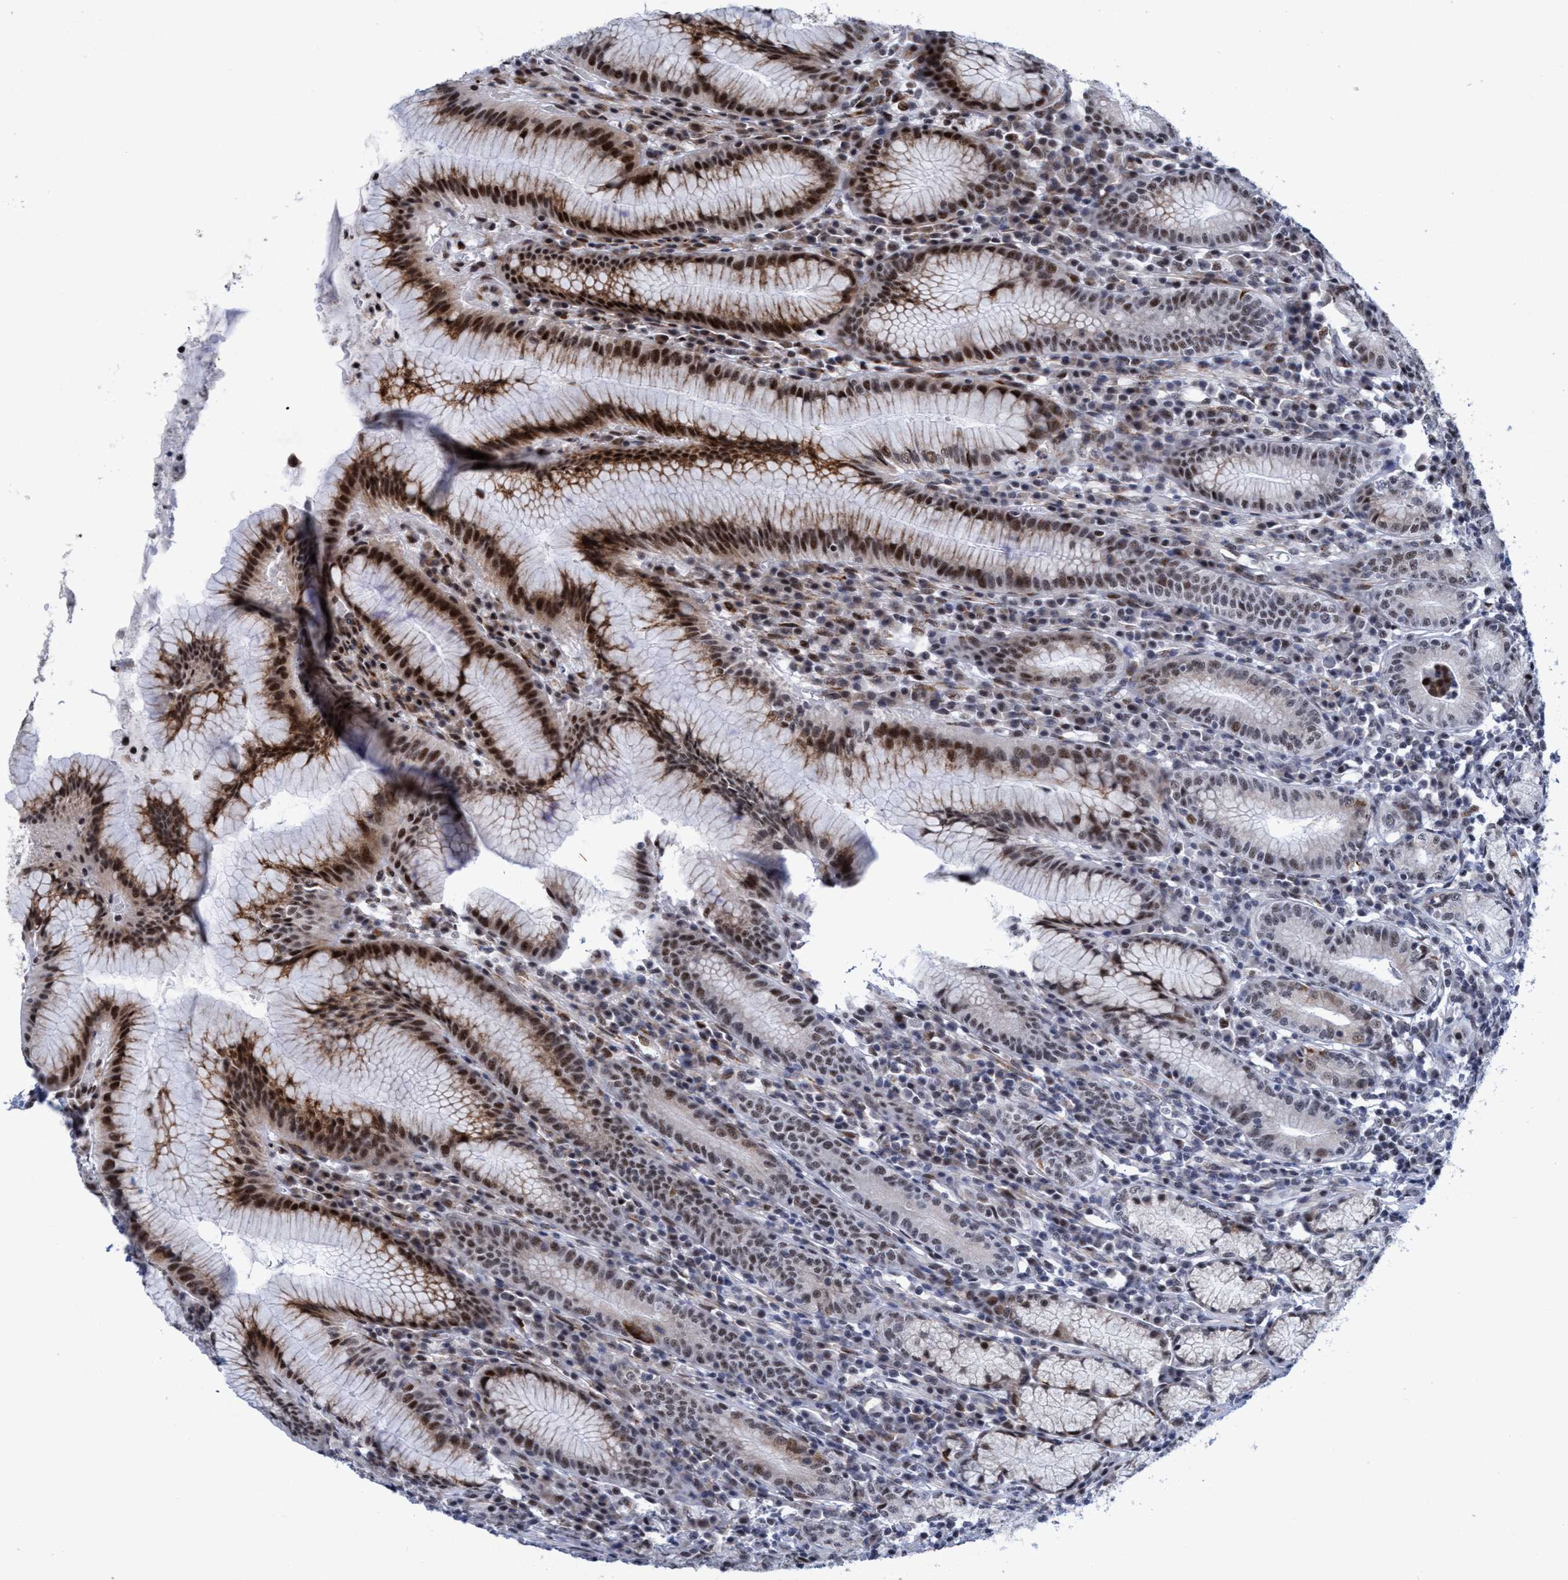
{"staining": {"intensity": "strong", "quantity": ">75%", "location": "cytoplasmic/membranous,nuclear"}, "tissue": "stomach", "cell_type": "Glandular cells", "image_type": "normal", "snomed": [{"axis": "morphology", "description": "Normal tissue, NOS"}, {"axis": "topography", "description": "Stomach"}], "caption": "Strong cytoplasmic/membranous,nuclear positivity for a protein is appreciated in approximately >75% of glandular cells of normal stomach using IHC.", "gene": "GLT6D1", "patient": {"sex": "male", "age": 55}}